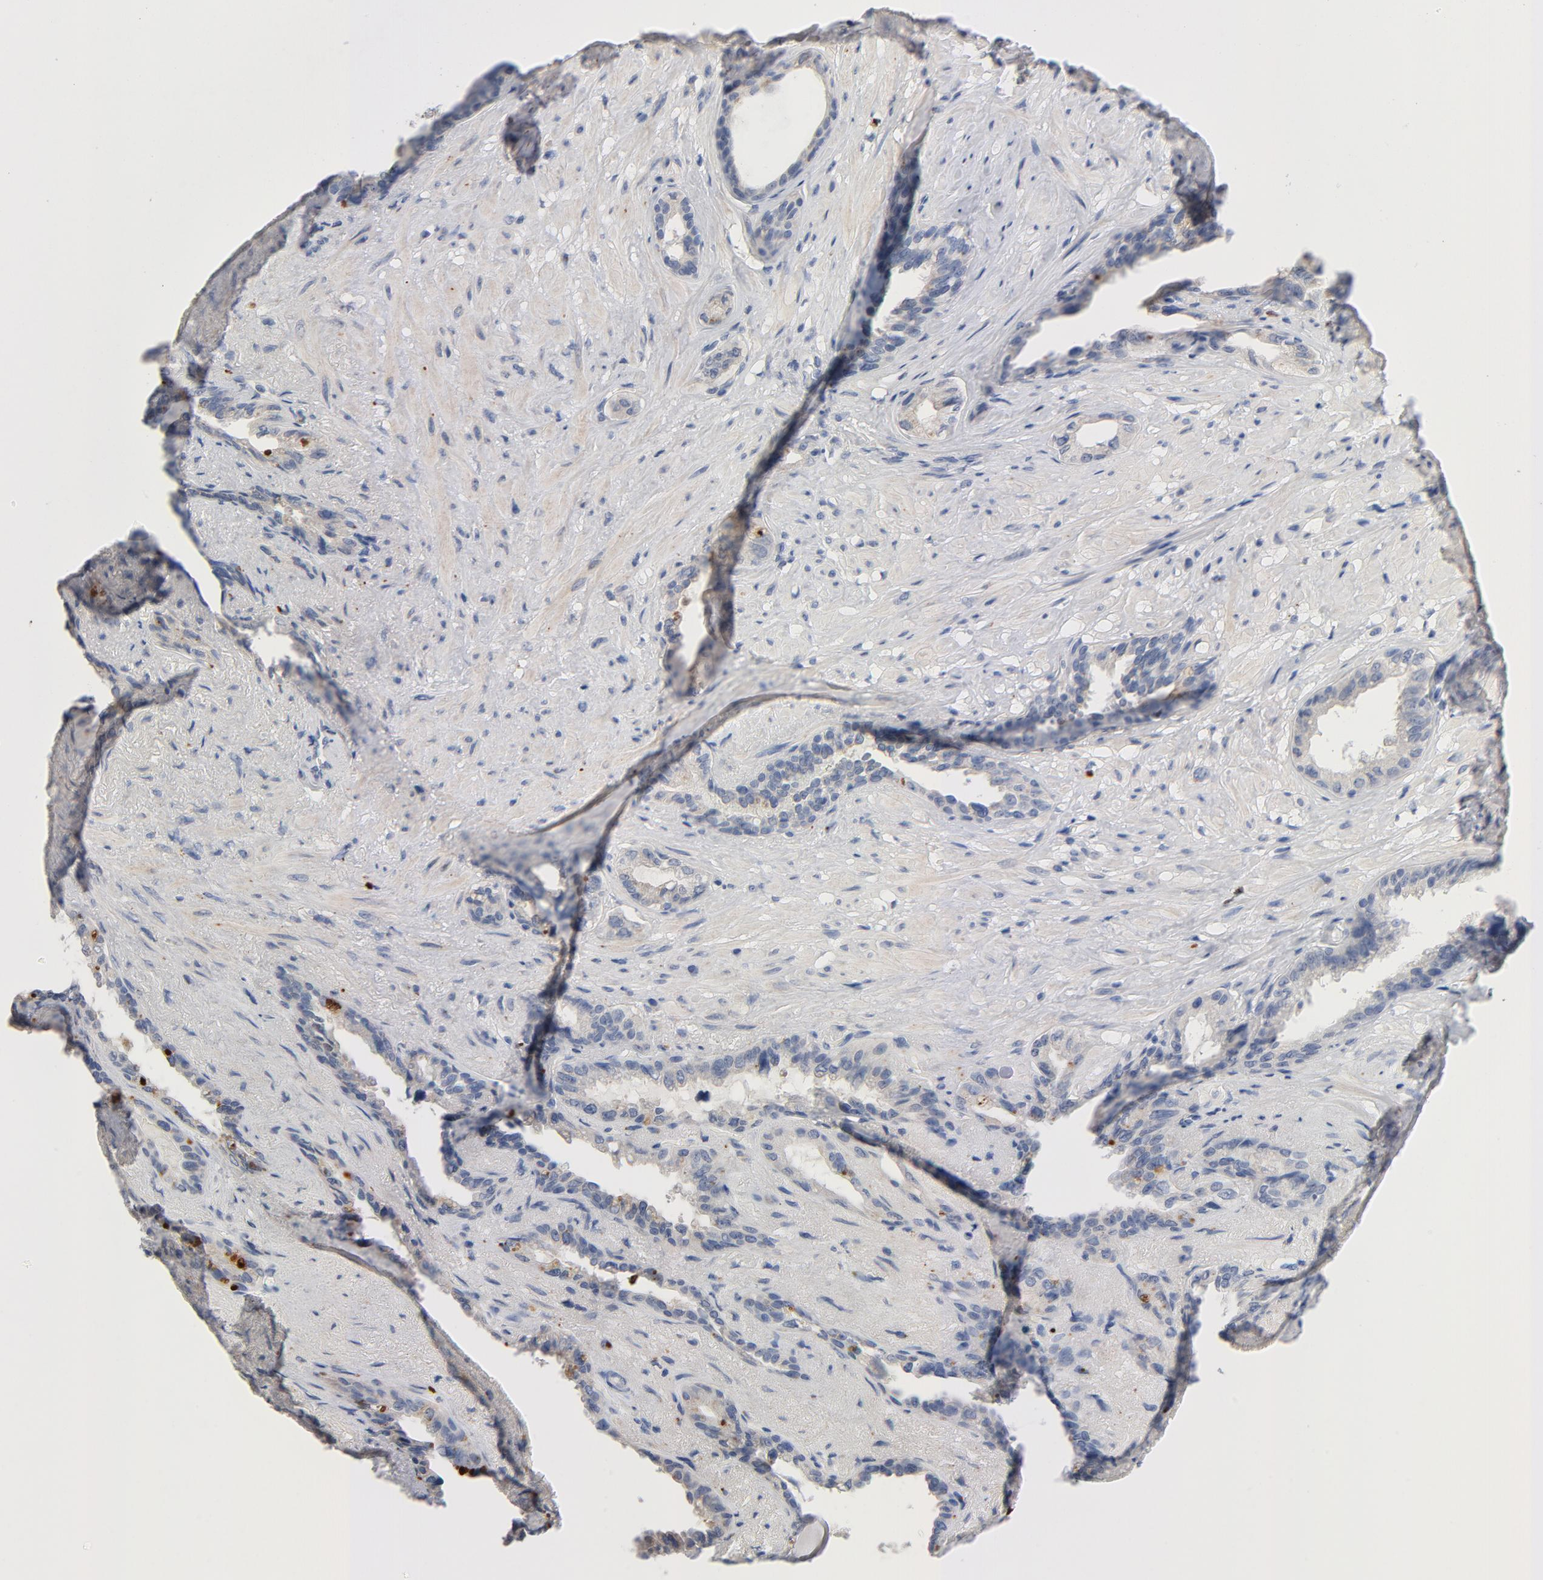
{"staining": {"intensity": "weak", "quantity": "<25%", "location": "cytoplasmic/membranous"}, "tissue": "seminal vesicle", "cell_type": "Glandular cells", "image_type": "normal", "snomed": [{"axis": "morphology", "description": "Normal tissue, NOS"}, {"axis": "topography", "description": "Seminal veicle"}], "caption": "This is a image of immunohistochemistry (IHC) staining of benign seminal vesicle, which shows no staining in glandular cells. (Brightfield microscopy of DAB immunohistochemistry at high magnification).", "gene": "BIRC5", "patient": {"sex": "male", "age": 61}}